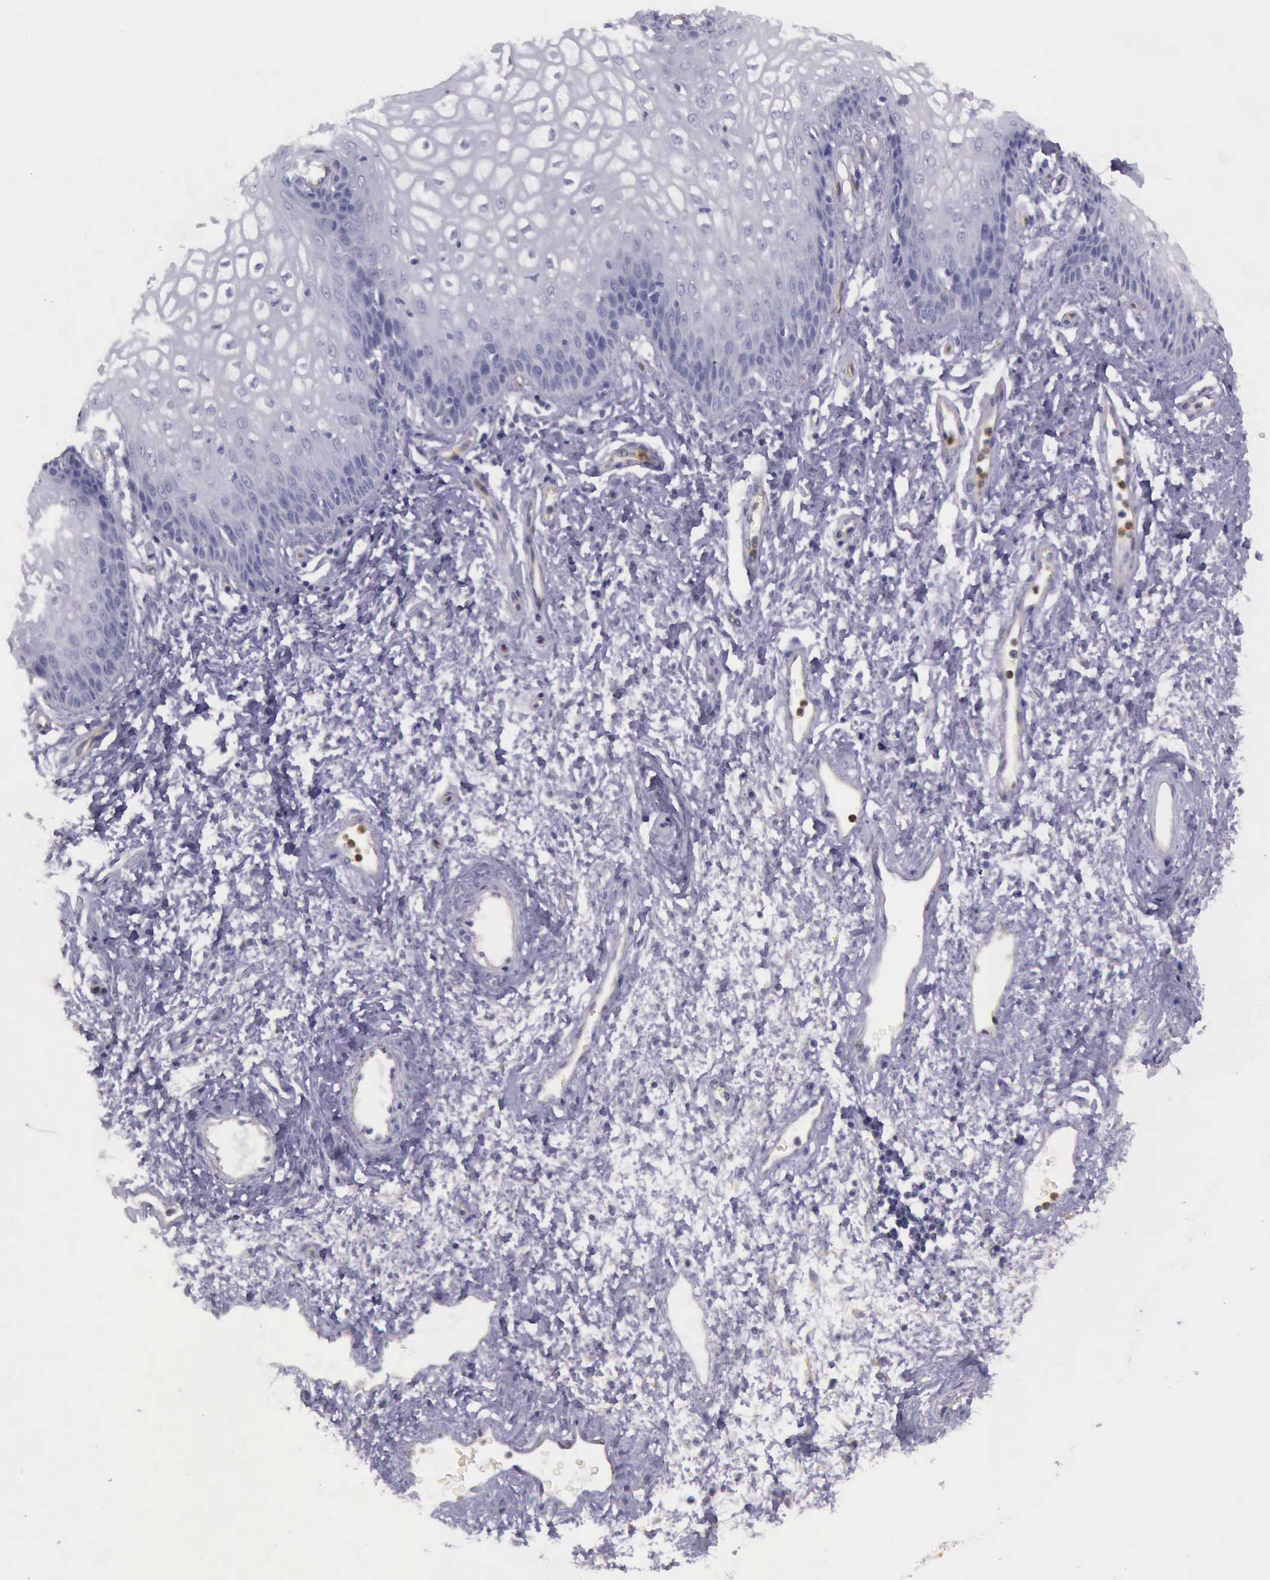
{"staining": {"intensity": "negative", "quantity": "none", "location": "none"}, "tissue": "vagina", "cell_type": "Squamous epithelial cells", "image_type": "normal", "snomed": [{"axis": "morphology", "description": "Normal tissue, NOS"}, {"axis": "topography", "description": "Vagina"}], "caption": "IHC of benign human vagina displays no expression in squamous epithelial cells.", "gene": "TCEANC", "patient": {"sex": "female", "age": 34}}